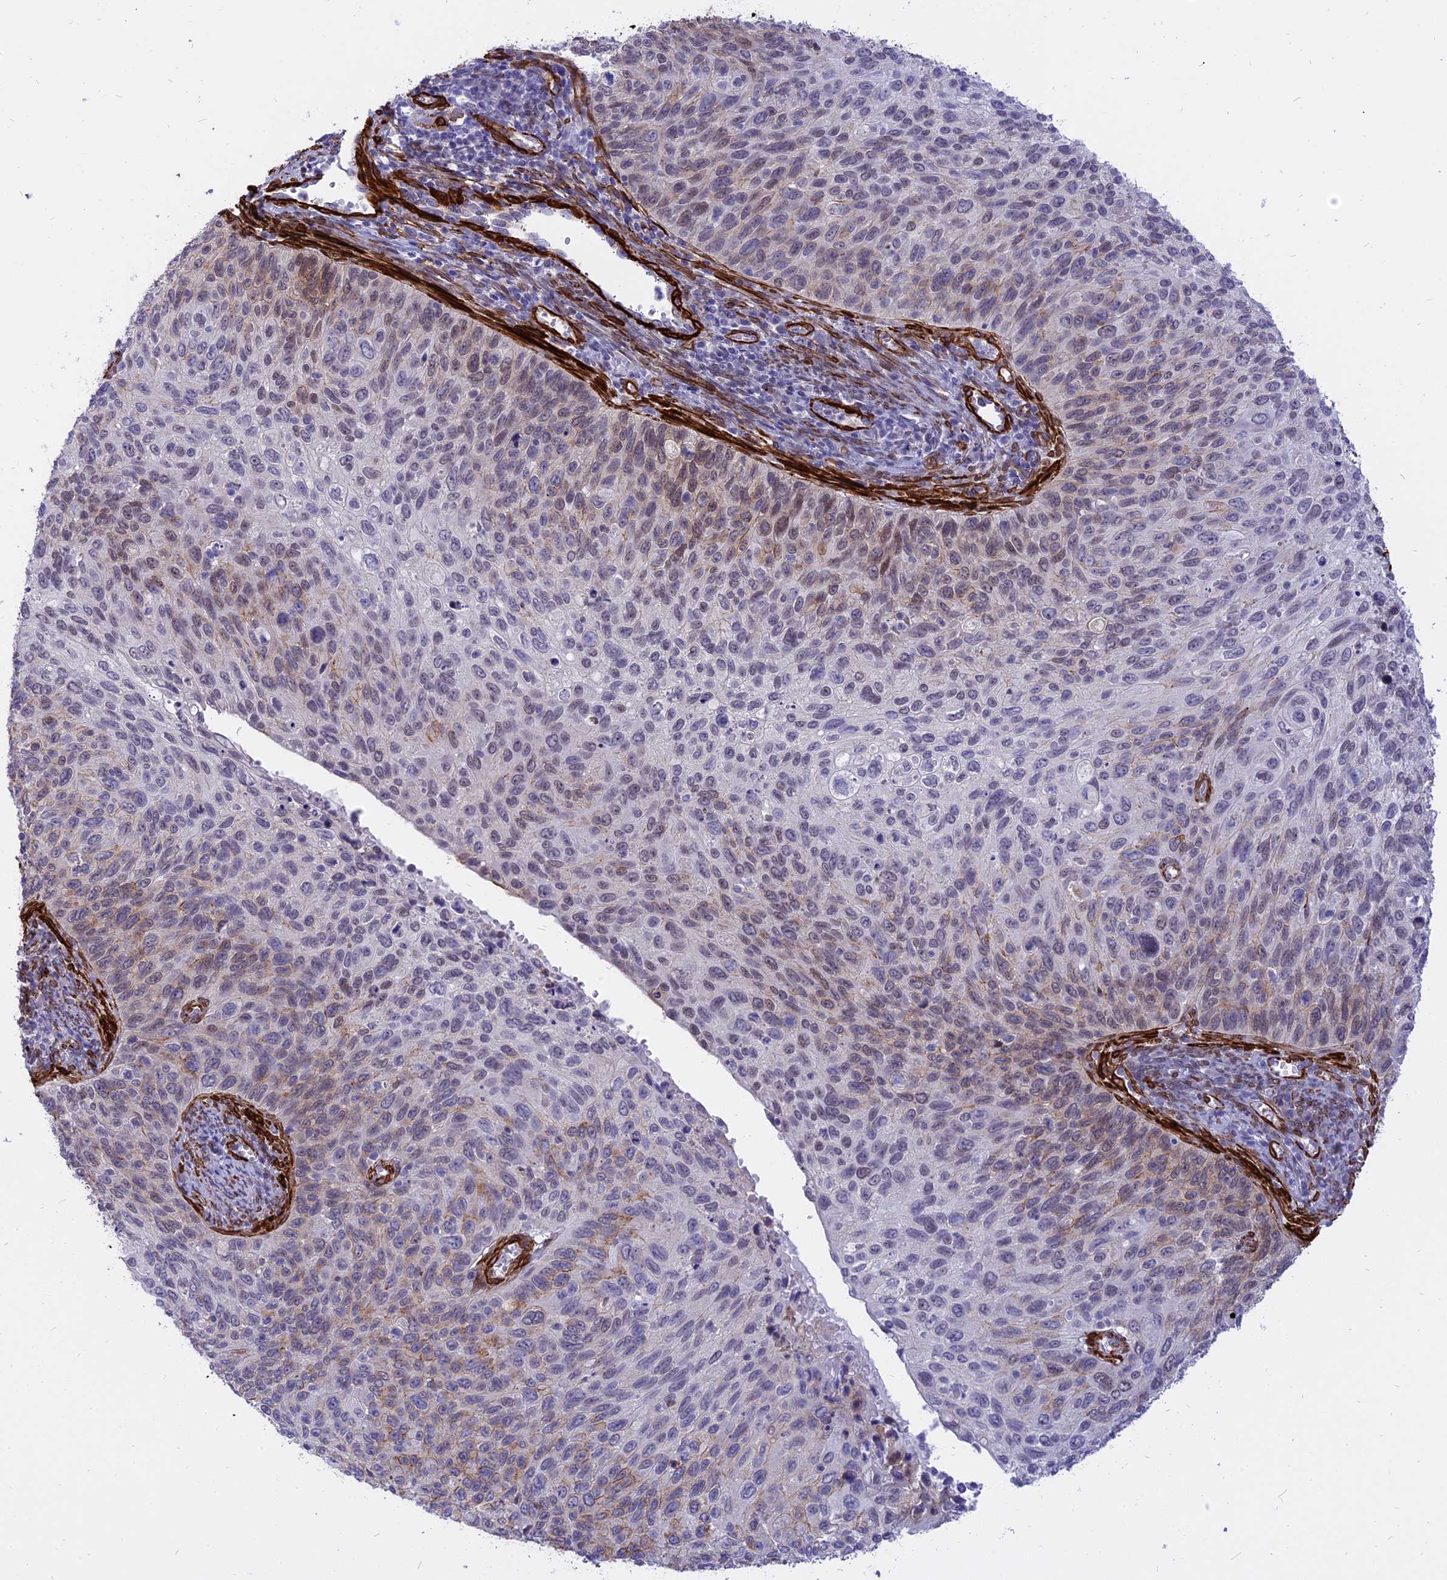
{"staining": {"intensity": "weak", "quantity": "25%-75%", "location": "cytoplasmic/membranous,nuclear"}, "tissue": "cervical cancer", "cell_type": "Tumor cells", "image_type": "cancer", "snomed": [{"axis": "morphology", "description": "Squamous cell carcinoma, NOS"}, {"axis": "topography", "description": "Cervix"}], "caption": "IHC micrograph of neoplastic tissue: human cervical squamous cell carcinoma stained using immunohistochemistry (IHC) displays low levels of weak protein expression localized specifically in the cytoplasmic/membranous and nuclear of tumor cells, appearing as a cytoplasmic/membranous and nuclear brown color.", "gene": "CENPV", "patient": {"sex": "female", "age": 70}}